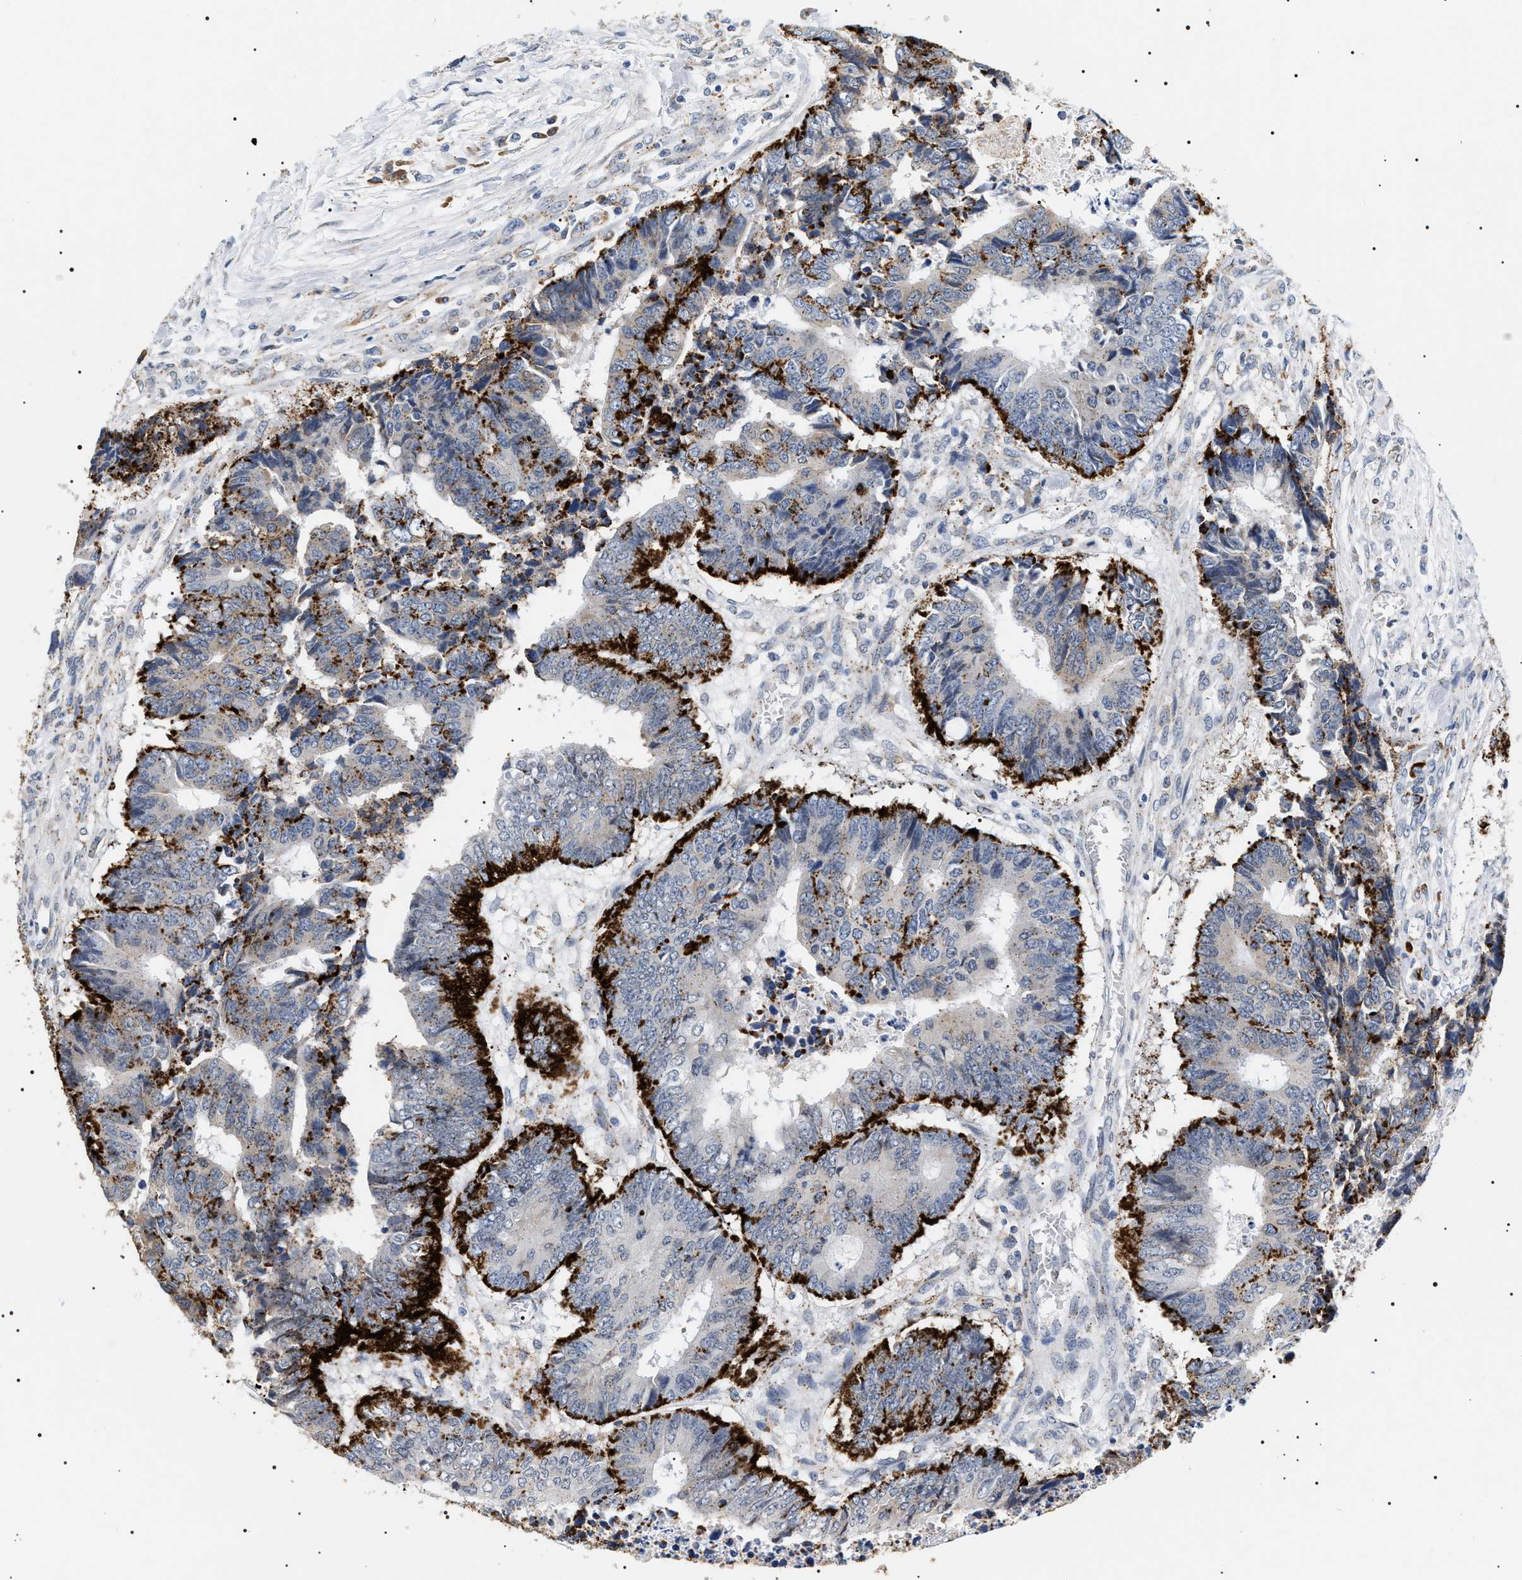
{"staining": {"intensity": "strong", "quantity": ">75%", "location": "cytoplasmic/membranous"}, "tissue": "colorectal cancer", "cell_type": "Tumor cells", "image_type": "cancer", "snomed": [{"axis": "morphology", "description": "Adenocarcinoma, NOS"}, {"axis": "topography", "description": "Rectum"}], "caption": "Strong cytoplasmic/membranous positivity is present in approximately >75% of tumor cells in colorectal cancer.", "gene": "HSD17B11", "patient": {"sex": "male", "age": 84}}